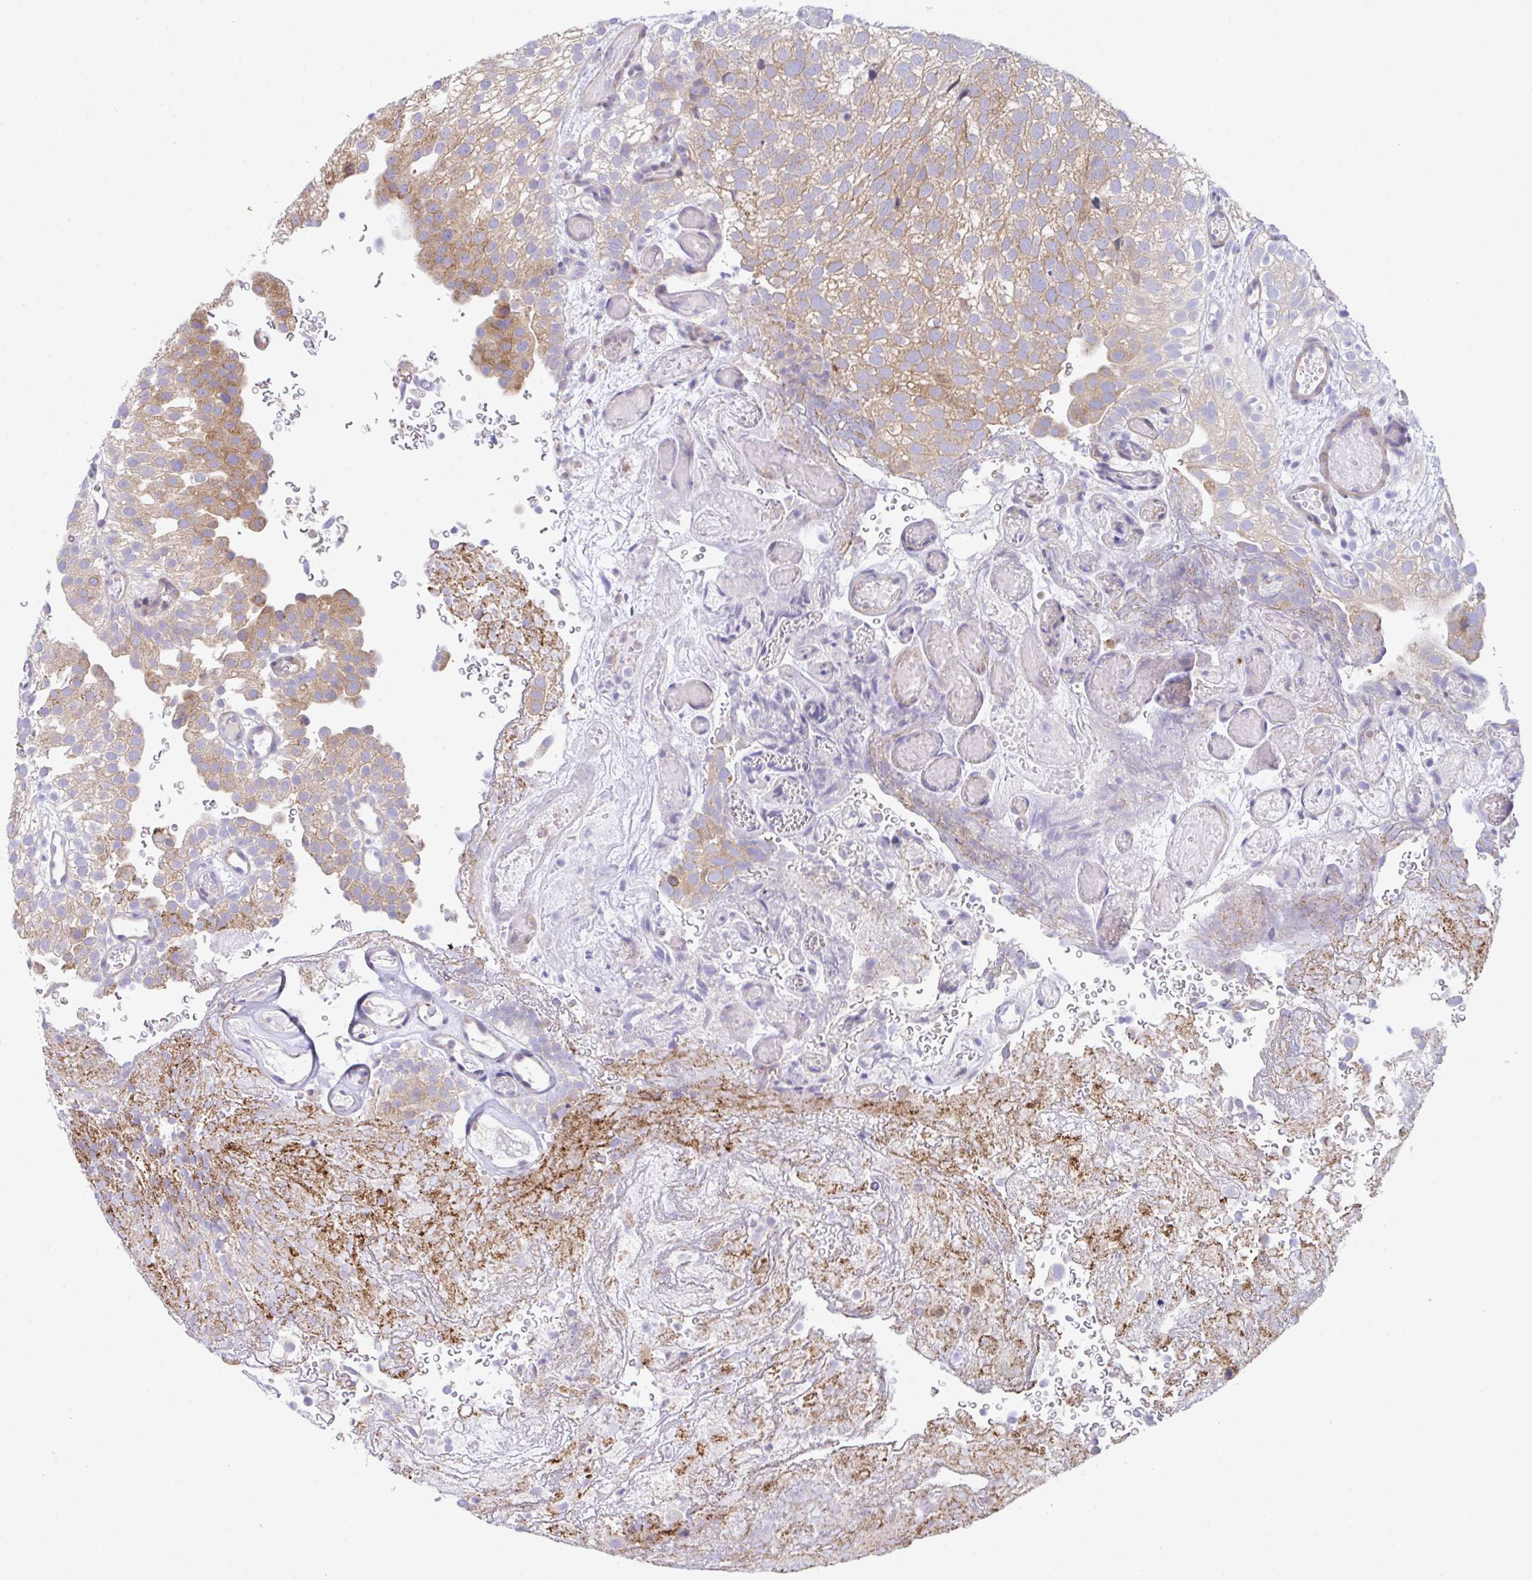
{"staining": {"intensity": "moderate", "quantity": ">75%", "location": "cytoplasmic/membranous"}, "tissue": "urothelial cancer", "cell_type": "Tumor cells", "image_type": "cancer", "snomed": [{"axis": "morphology", "description": "Urothelial carcinoma, Low grade"}, {"axis": "topography", "description": "Urinary bladder"}], "caption": "Urothelial cancer stained for a protein exhibits moderate cytoplasmic/membranous positivity in tumor cells.", "gene": "CEP170B", "patient": {"sex": "male", "age": 78}}